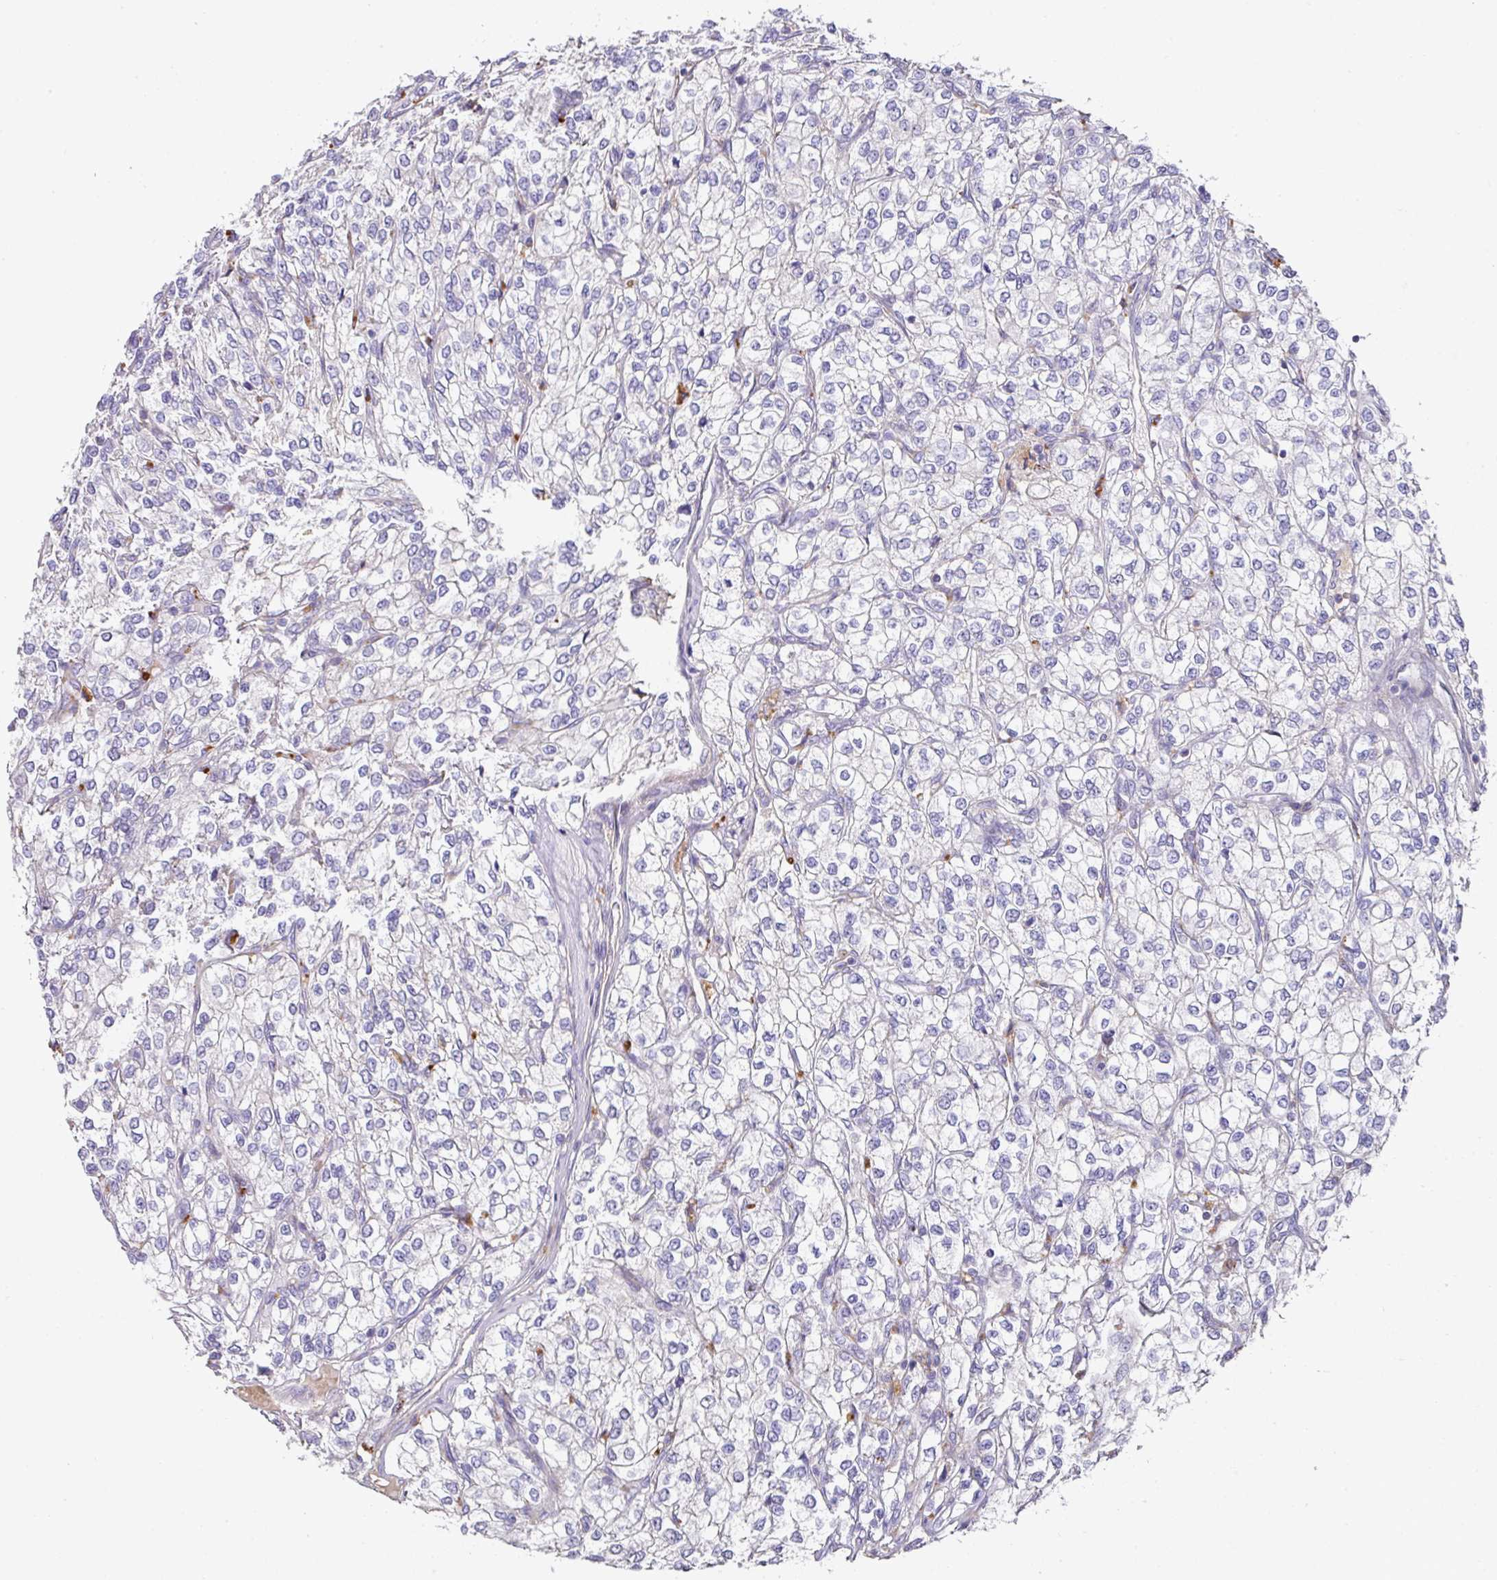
{"staining": {"intensity": "negative", "quantity": "none", "location": "none"}, "tissue": "renal cancer", "cell_type": "Tumor cells", "image_type": "cancer", "snomed": [{"axis": "morphology", "description": "Adenocarcinoma, NOS"}, {"axis": "topography", "description": "Kidney"}], "caption": "This is a image of immunohistochemistry staining of renal cancer (adenocarcinoma), which shows no staining in tumor cells.", "gene": "TARM1", "patient": {"sex": "male", "age": 80}}